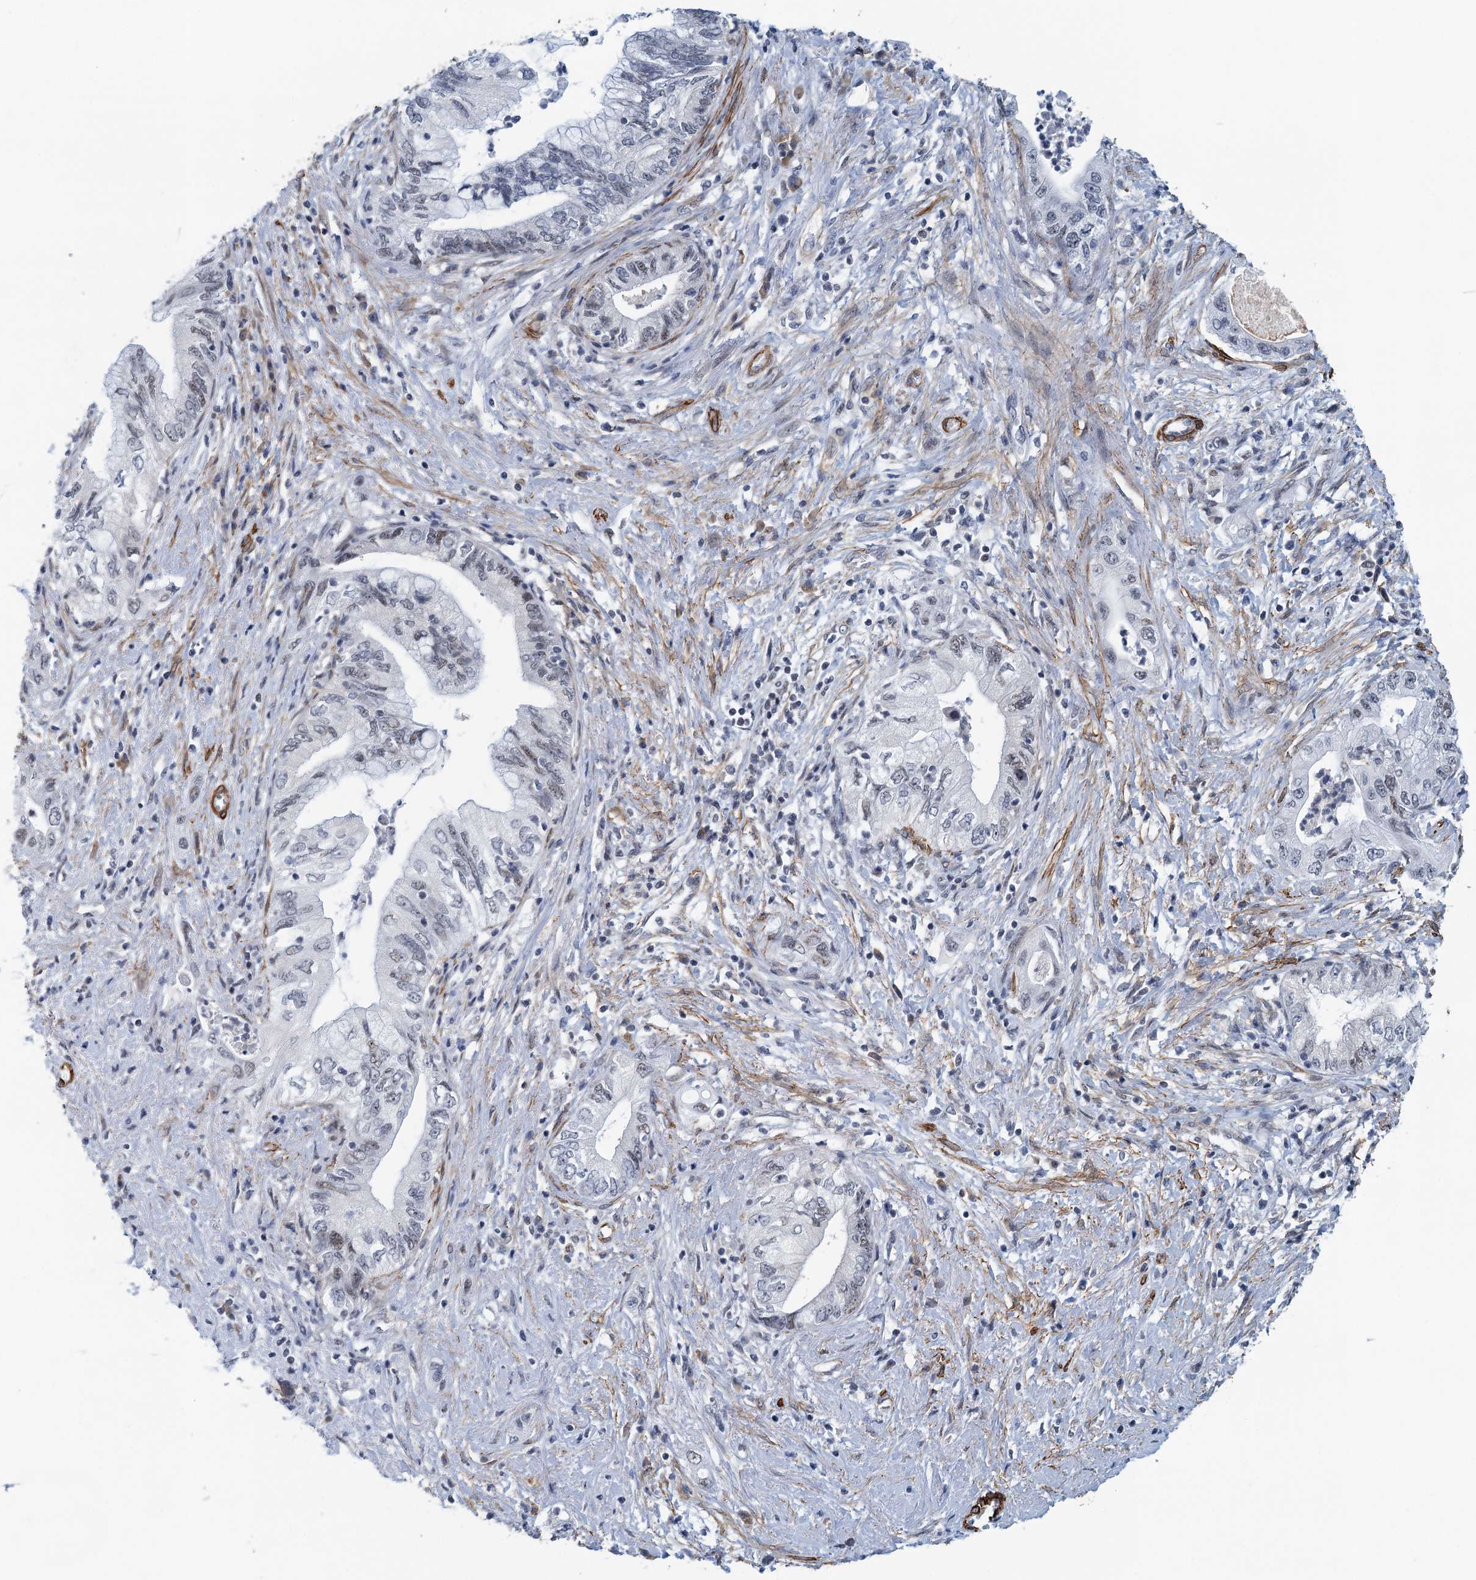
{"staining": {"intensity": "negative", "quantity": "none", "location": "none"}, "tissue": "pancreatic cancer", "cell_type": "Tumor cells", "image_type": "cancer", "snomed": [{"axis": "morphology", "description": "Adenocarcinoma, NOS"}, {"axis": "topography", "description": "Pancreas"}], "caption": "Tumor cells show no significant protein staining in pancreatic cancer. The staining was performed using DAB to visualize the protein expression in brown, while the nuclei were stained in blue with hematoxylin (Magnification: 20x).", "gene": "ALG2", "patient": {"sex": "female", "age": 73}}